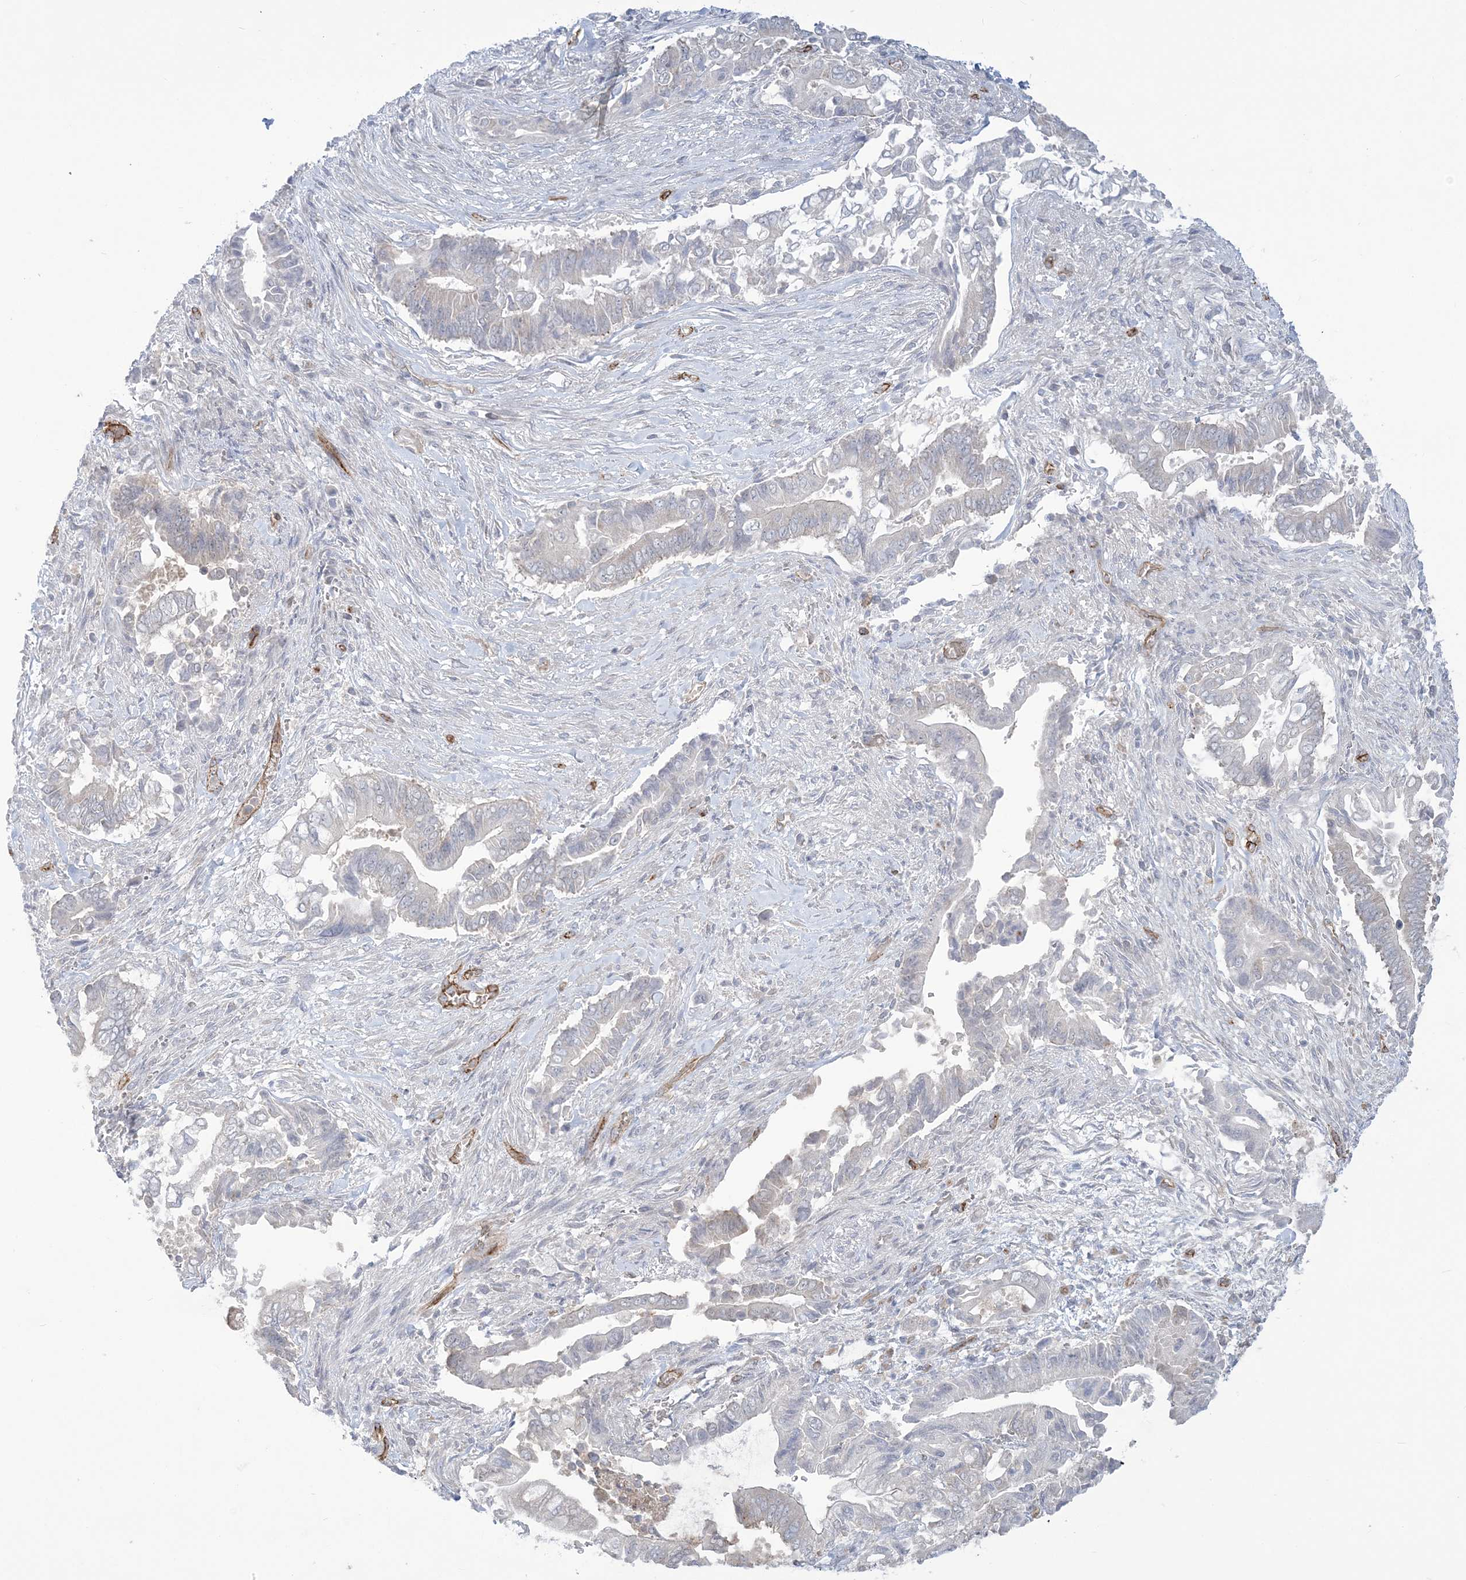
{"staining": {"intensity": "negative", "quantity": "none", "location": "none"}, "tissue": "pancreatic cancer", "cell_type": "Tumor cells", "image_type": "cancer", "snomed": [{"axis": "morphology", "description": "Adenocarcinoma, NOS"}, {"axis": "topography", "description": "Pancreas"}], "caption": "High power microscopy histopathology image of an immunohistochemistry histopathology image of adenocarcinoma (pancreatic), revealing no significant expression in tumor cells.", "gene": "FARSB", "patient": {"sex": "male", "age": 68}}